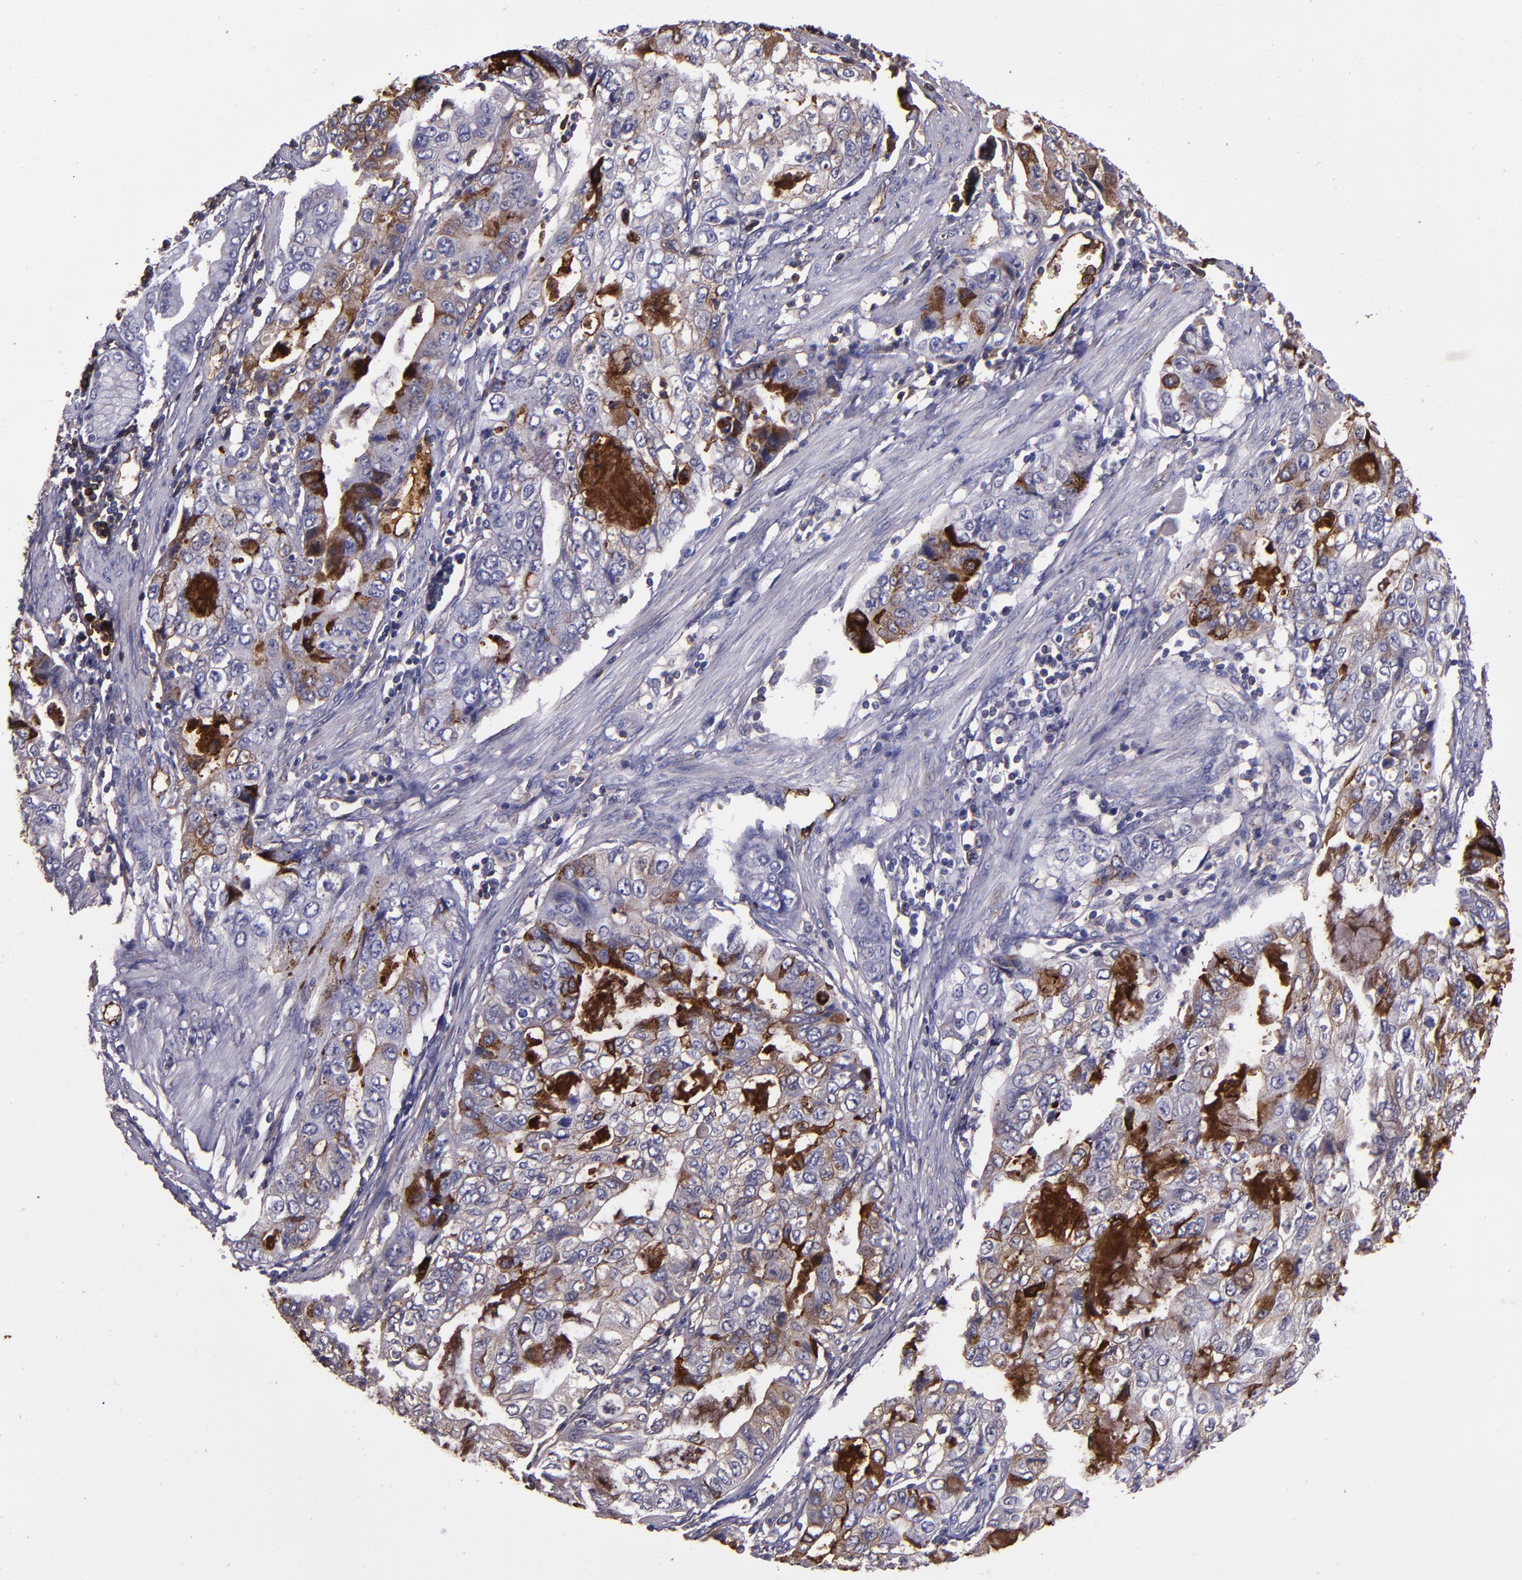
{"staining": {"intensity": "moderate", "quantity": "25%-75%", "location": "cytoplasmic/membranous"}, "tissue": "stomach cancer", "cell_type": "Tumor cells", "image_type": "cancer", "snomed": [{"axis": "morphology", "description": "Adenocarcinoma, NOS"}, {"axis": "topography", "description": "Stomach, upper"}], "caption": "Stomach adenocarcinoma stained for a protein shows moderate cytoplasmic/membranous positivity in tumor cells. The protein is stained brown, and the nuclei are stained in blue (DAB IHC with brightfield microscopy, high magnification).", "gene": "A2M", "patient": {"sex": "female", "age": 52}}